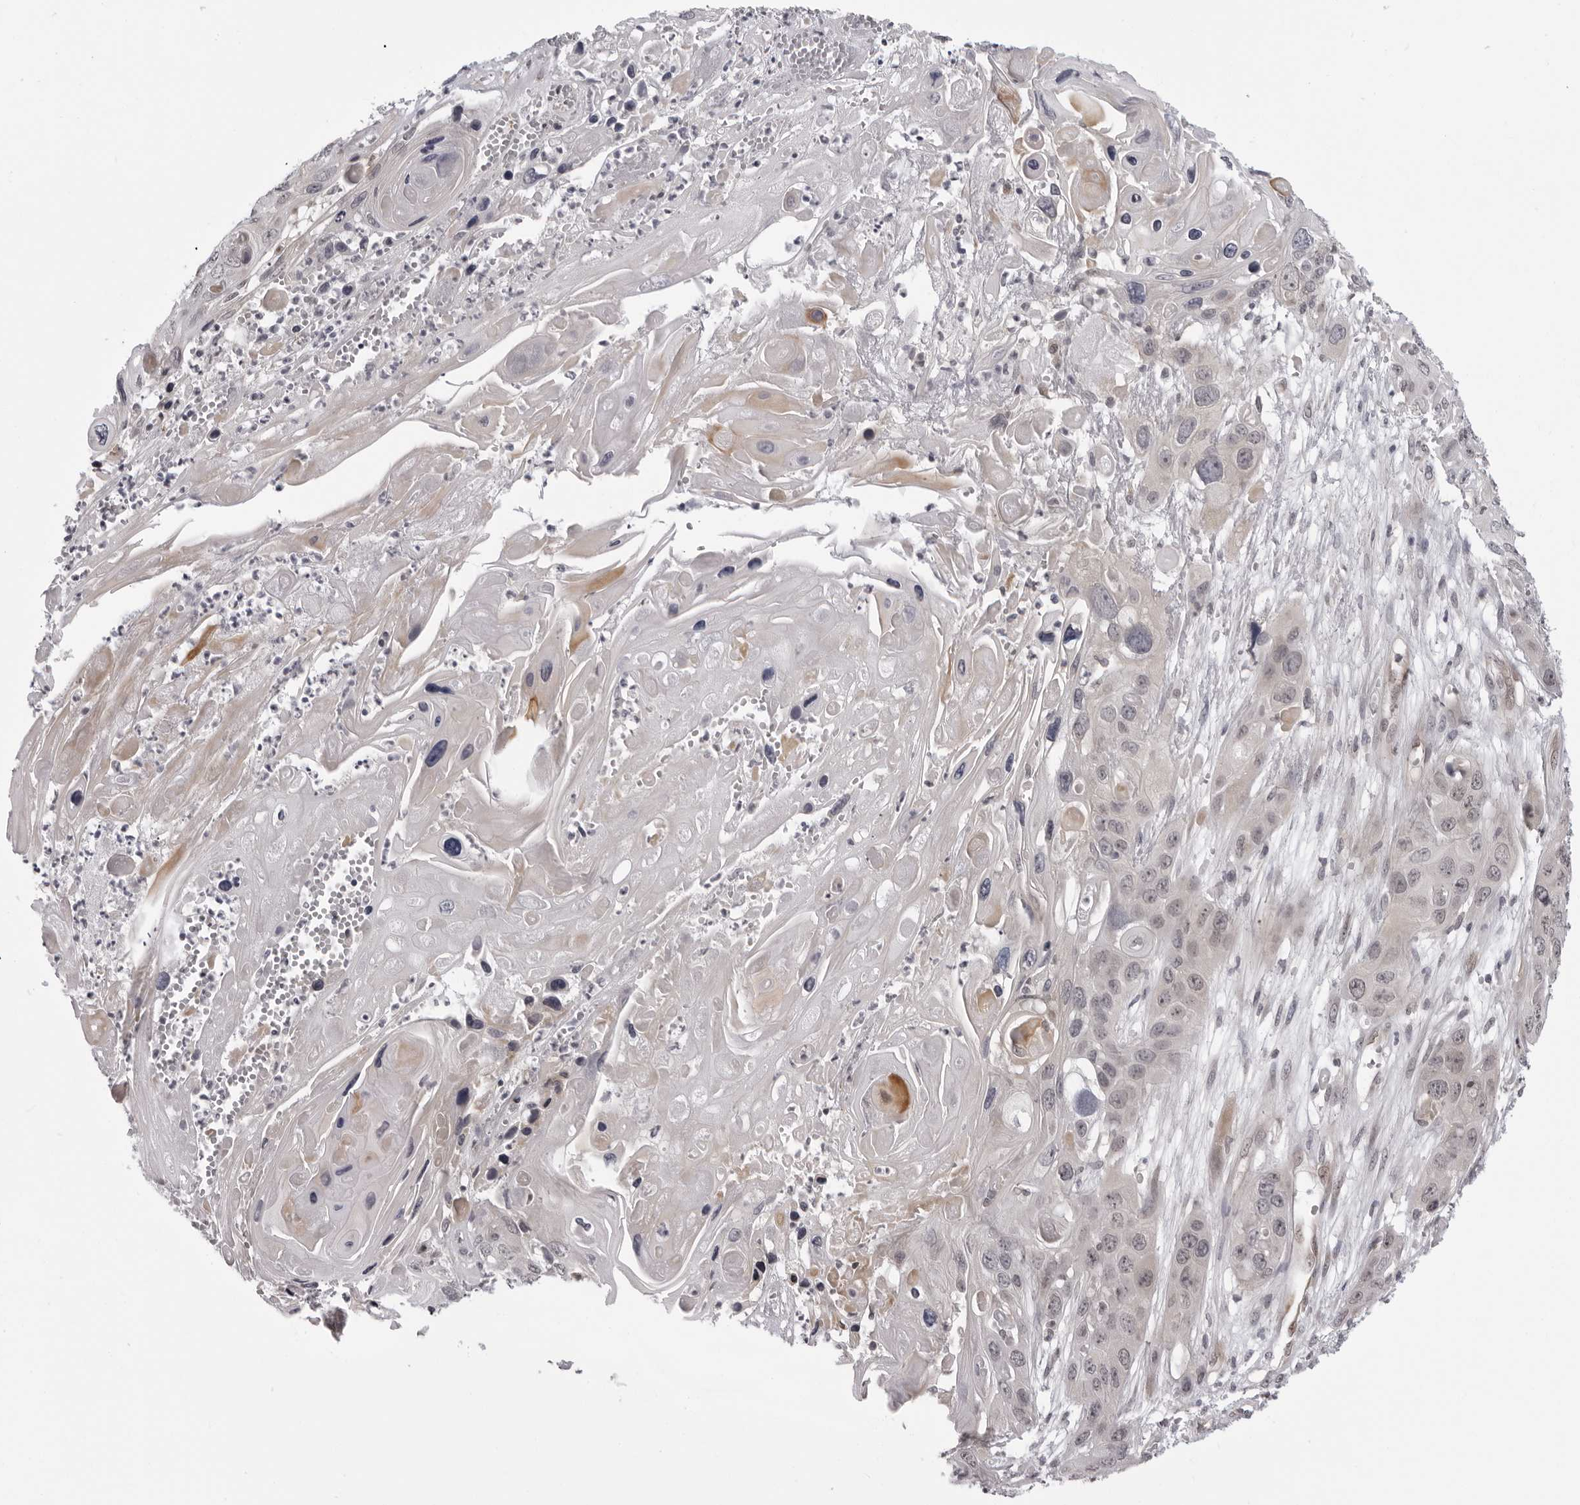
{"staining": {"intensity": "weak", "quantity": "<25%", "location": "nuclear"}, "tissue": "skin cancer", "cell_type": "Tumor cells", "image_type": "cancer", "snomed": [{"axis": "morphology", "description": "Squamous cell carcinoma, NOS"}, {"axis": "topography", "description": "Skin"}], "caption": "This is a histopathology image of immunohistochemistry (IHC) staining of skin squamous cell carcinoma, which shows no staining in tumor cells.", "gene": "MAPK12", "patient": {"sex": "male", "age": 55}}